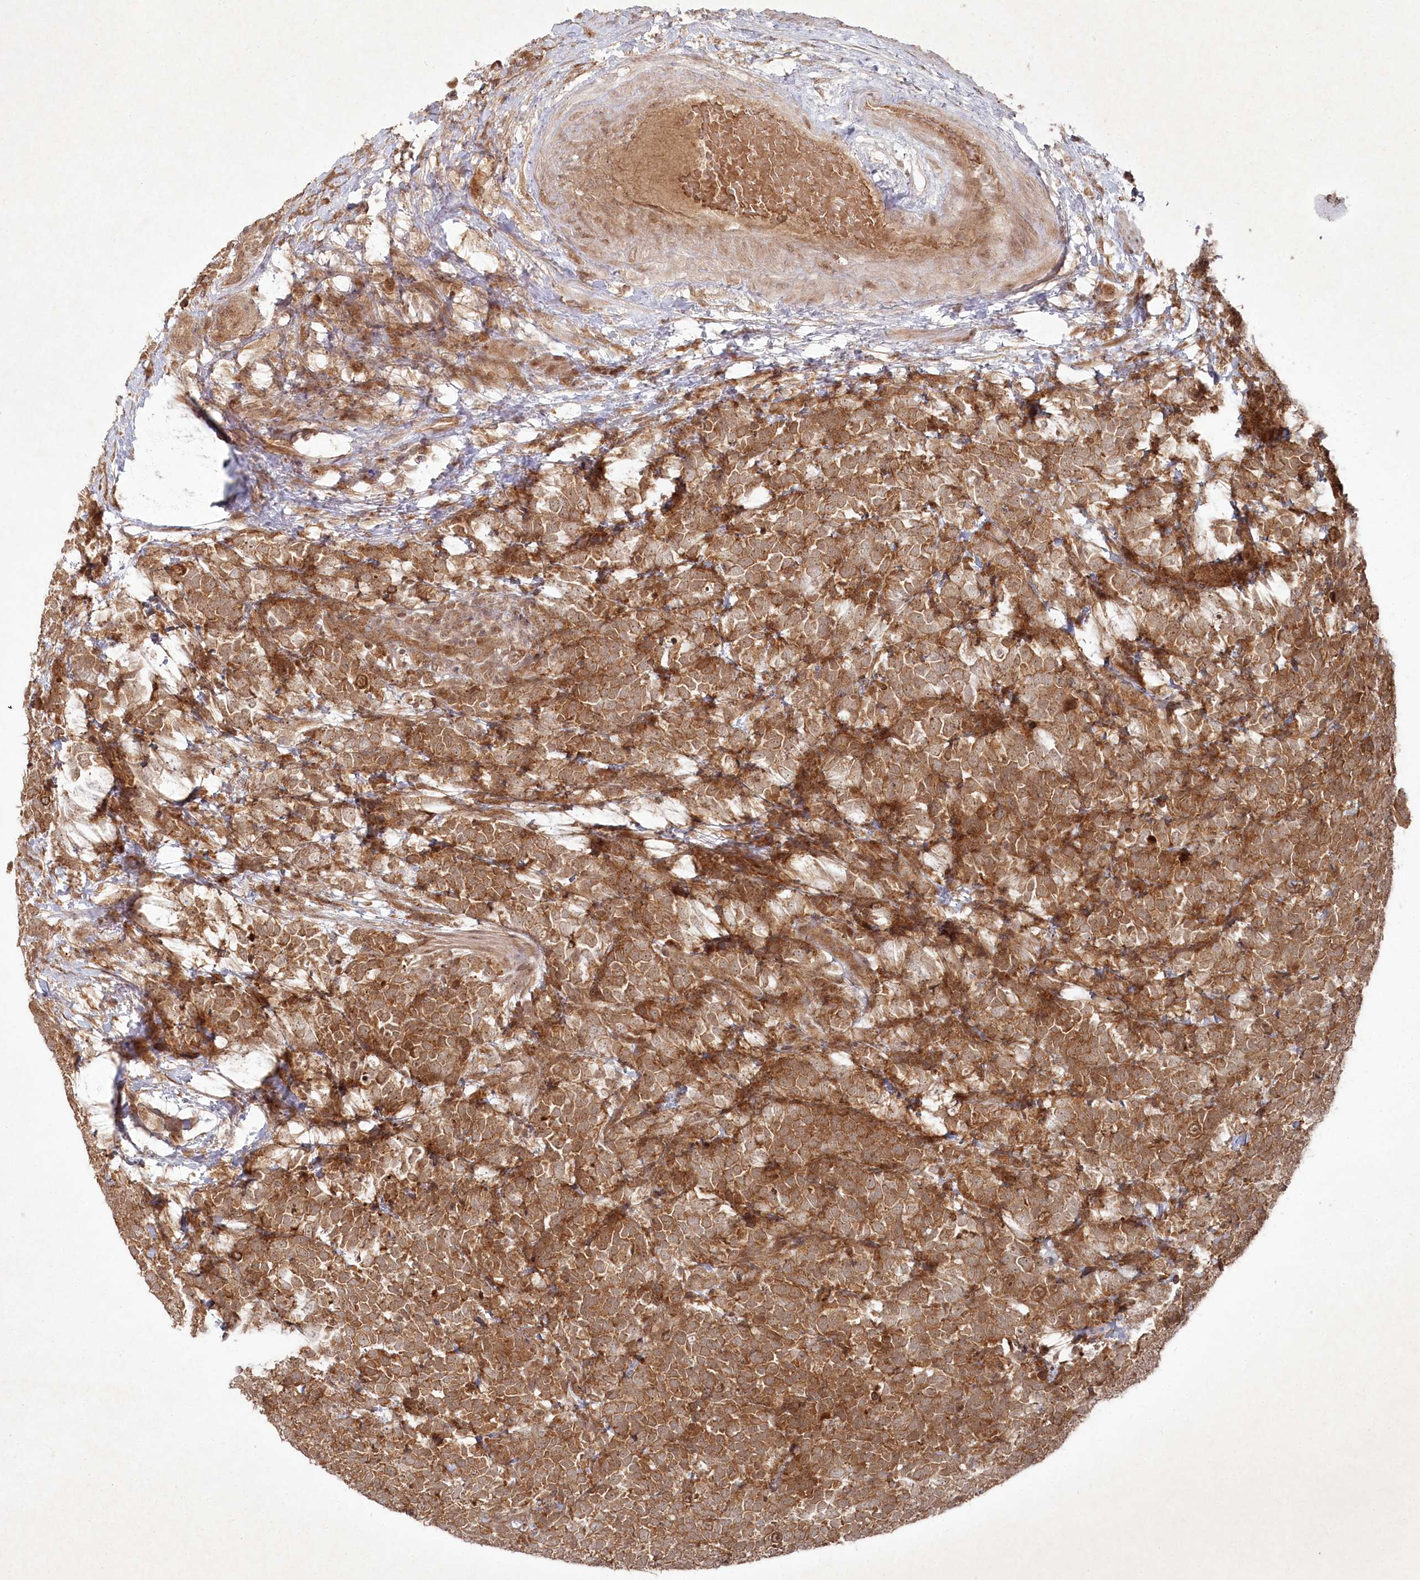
{"staining": {"intensity": "moderate", "quantity": ">75%", "location": "cytoplasmic/membranous"}, "tissue": "urothelial cancer", "cell_type": "Tumor cells", "image_type": "cancer", "snomed": [{"axis": "morphology", "description": "Urothelial carcinoma, High grade"}, {"axis": "topography", "description": "Urinary bladder"}], "caption": "Immunohistochemistry of human high-grade urothelial carcinoma exhibits medium levels of moderate cytoplasmic/membranous staining in about >75% of tumor cells.", "gene": "FBXL17", "patient": {"sex": "female", "age": 82}}